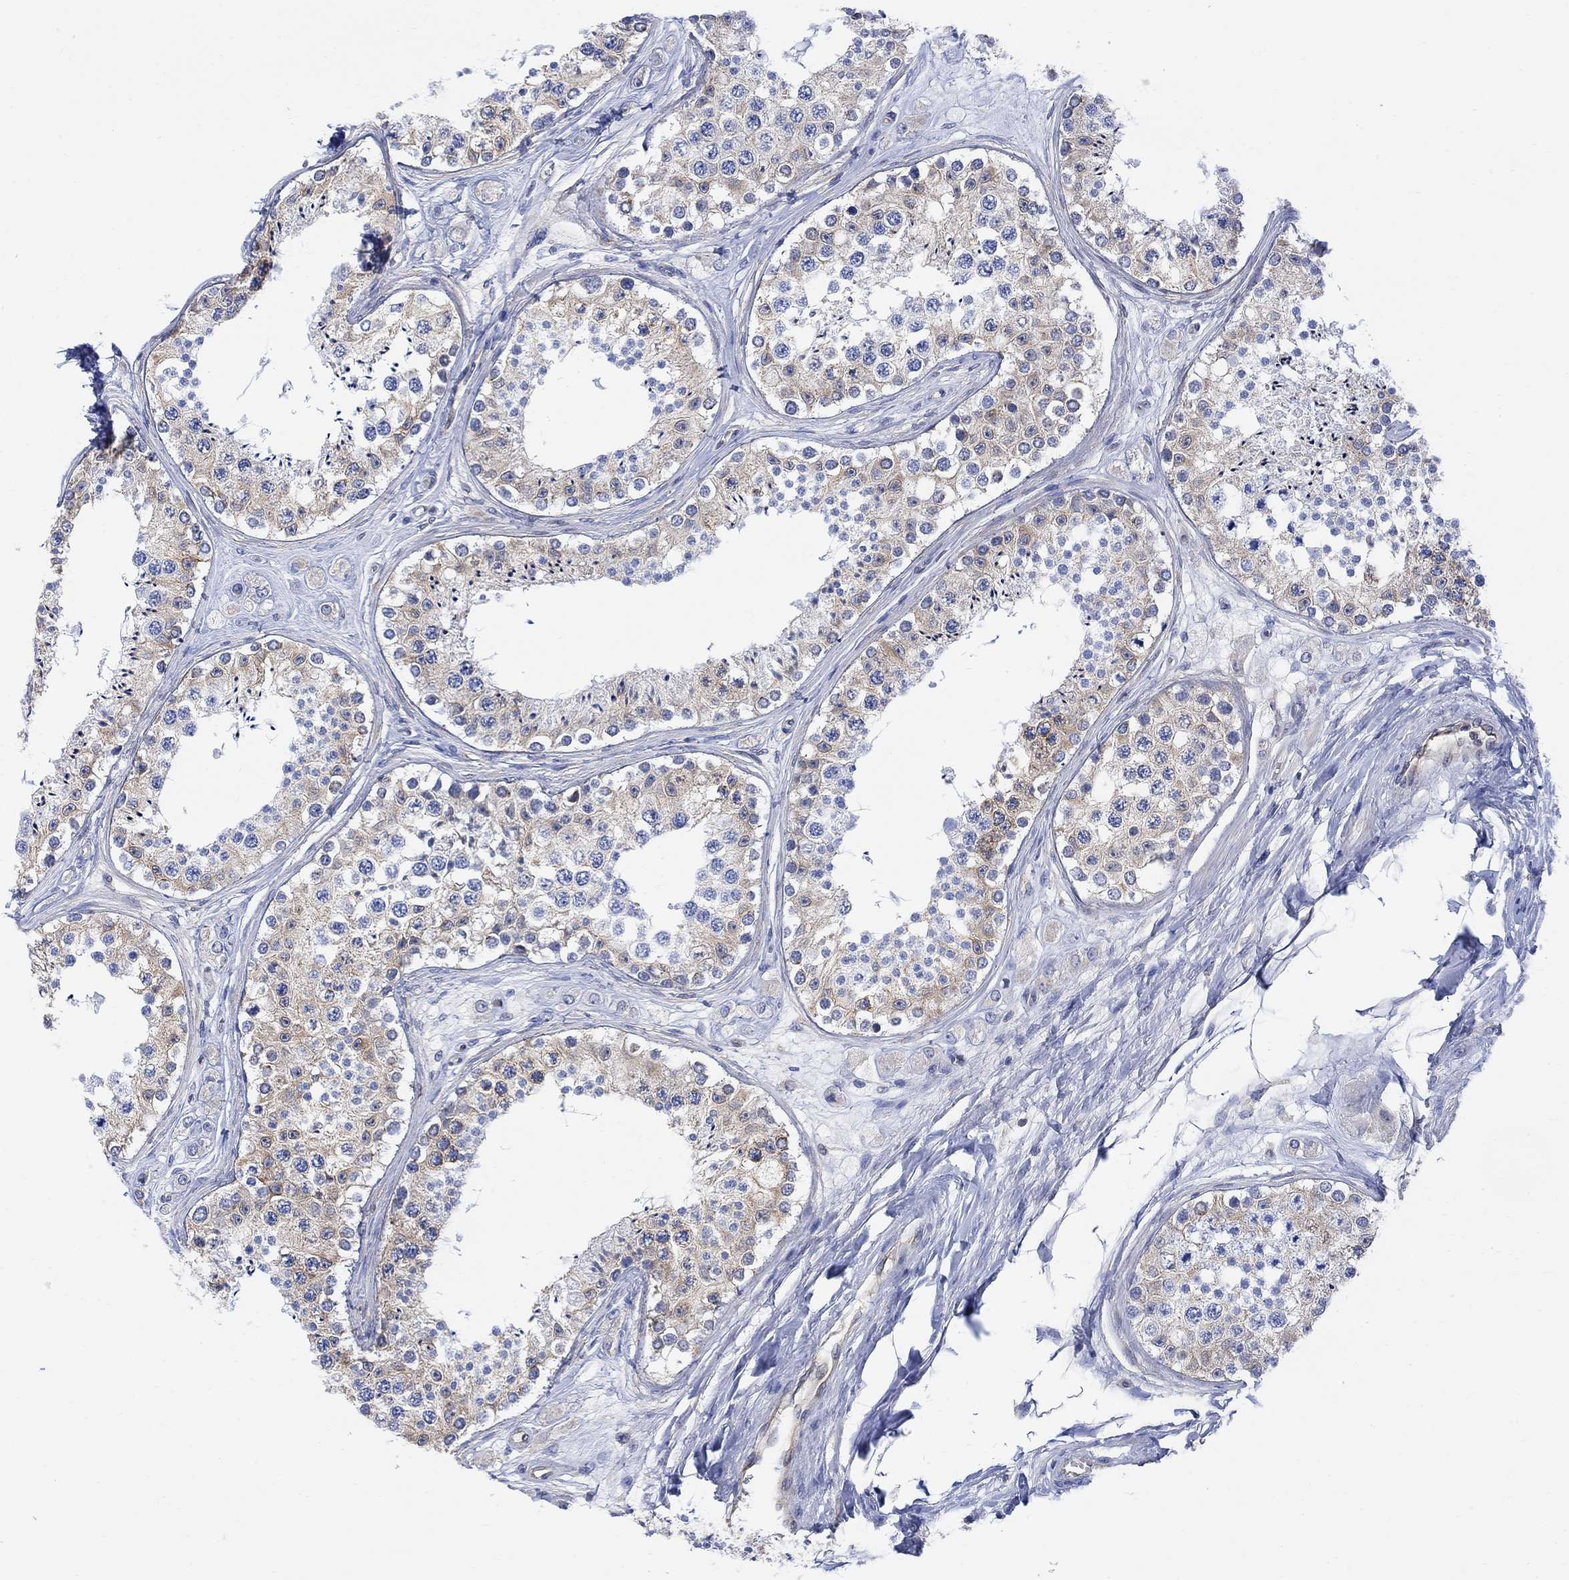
{"staining": {"intensity": "weak", "quantity": "25%-75%", "location": "cytoplasmic/membranous"}, "tissue": "testis", "cell_type": "Cells in seminiferous ducts", "image_type": "normal", "snomed": [{"axis": "morphology", "description": "Normal tissue, NOS"}, {"axis": "topography", "description": "Testis"}], "caption": "Cells in seminiferous ducts demonstrate weak cytoplasmic/membranous staining in approximately 25%-75% of cells in unremarkable testis.", "gene": "GBP5", "patient": {"sex": "male", "age": 25}}